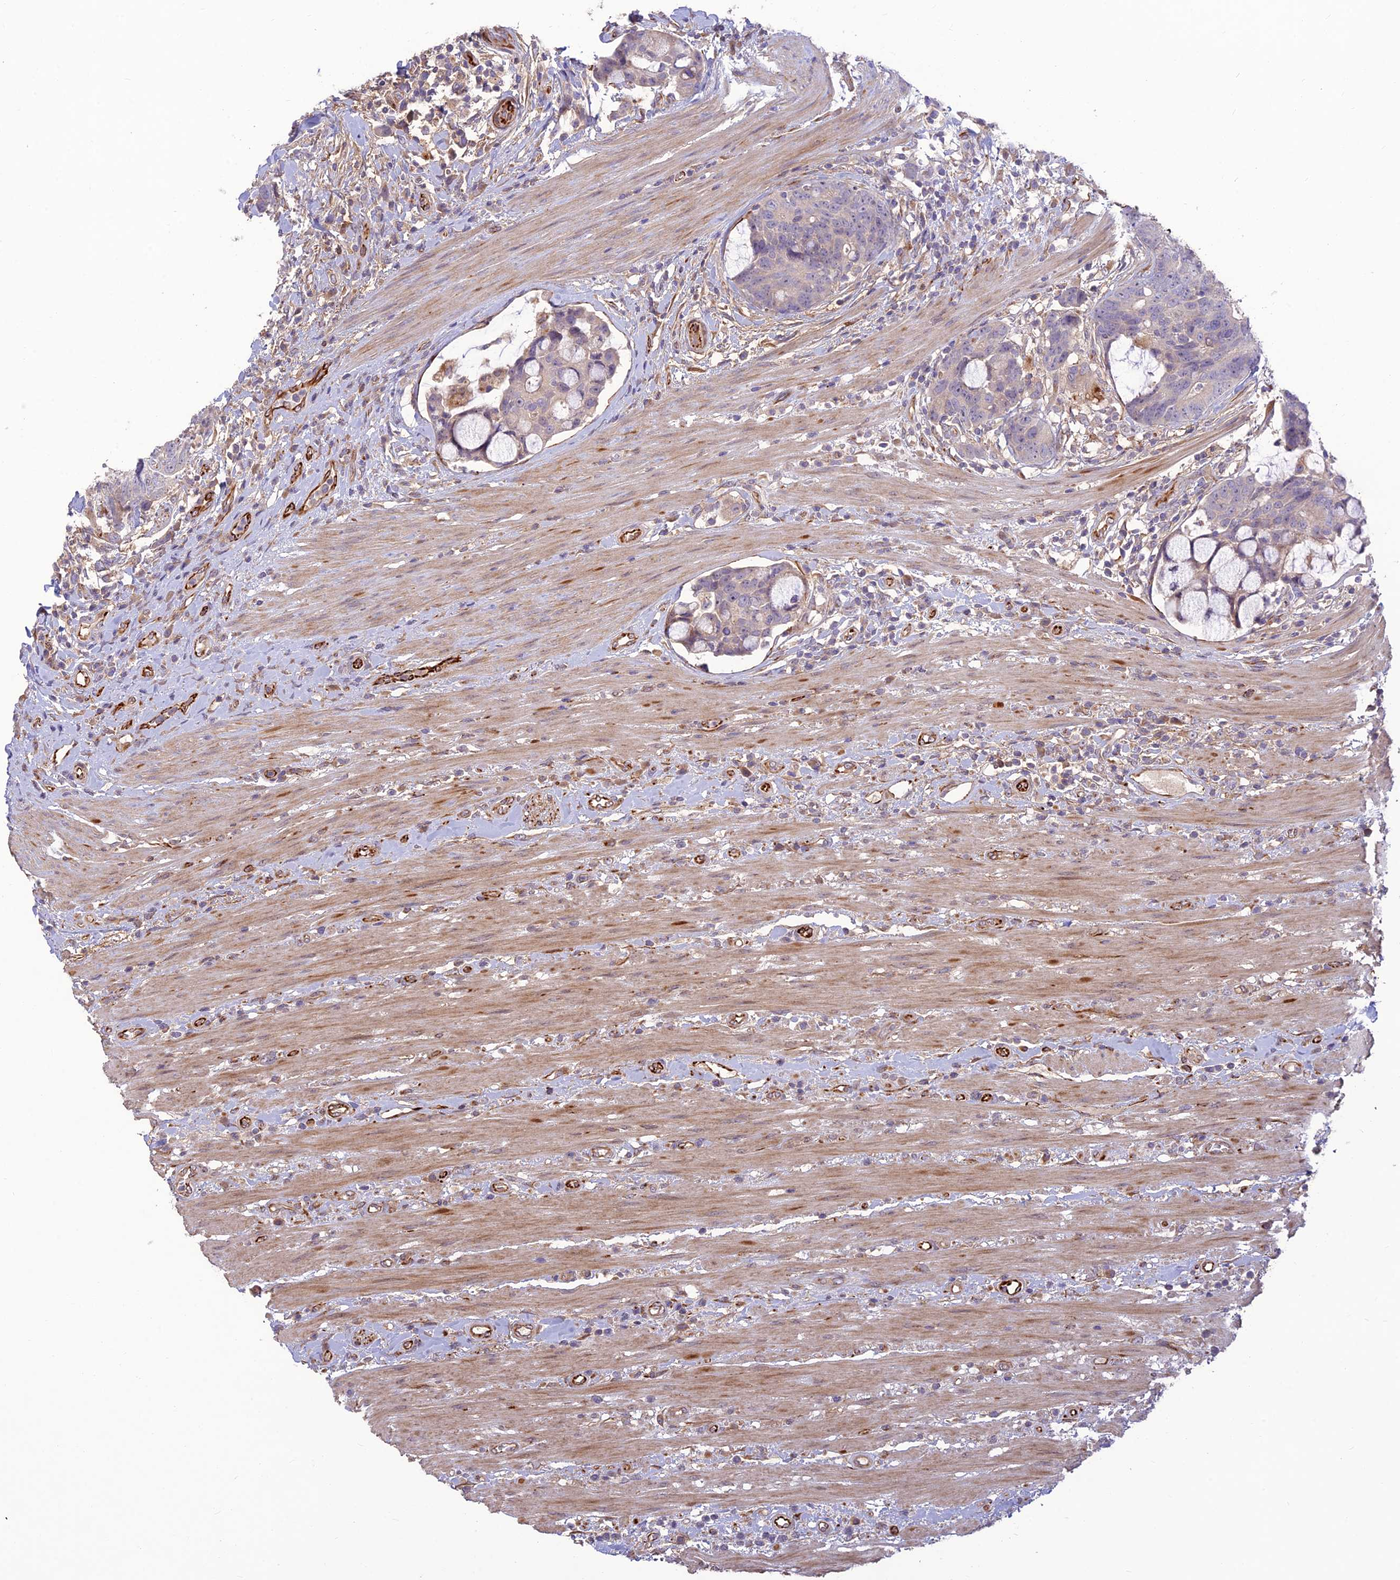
{"staining": {"intensity": "negative", "quantity": "none", "location": "none"}, "tissue": "colorectal cancer", "cell_type": "Tumor cells", "image_type": "cancer", "snomed": [{"axis": "morphology", "description": "Adenocarcinoma, NOS"}, {"axis": "topography", "description": "Colon"}], "caption": "An immunohistochemistry (IHC) photomicrograph of colorectal adenocarcinoma is shown. There is no staining in tumor cells of colorectal adenocarcinoma. (DAB (3,3'-diaminobenzidine) IHC with hematoxylin counter stain).", "gene": "ST8SIA5", "patient": {"sex": "female", "age": 82}}